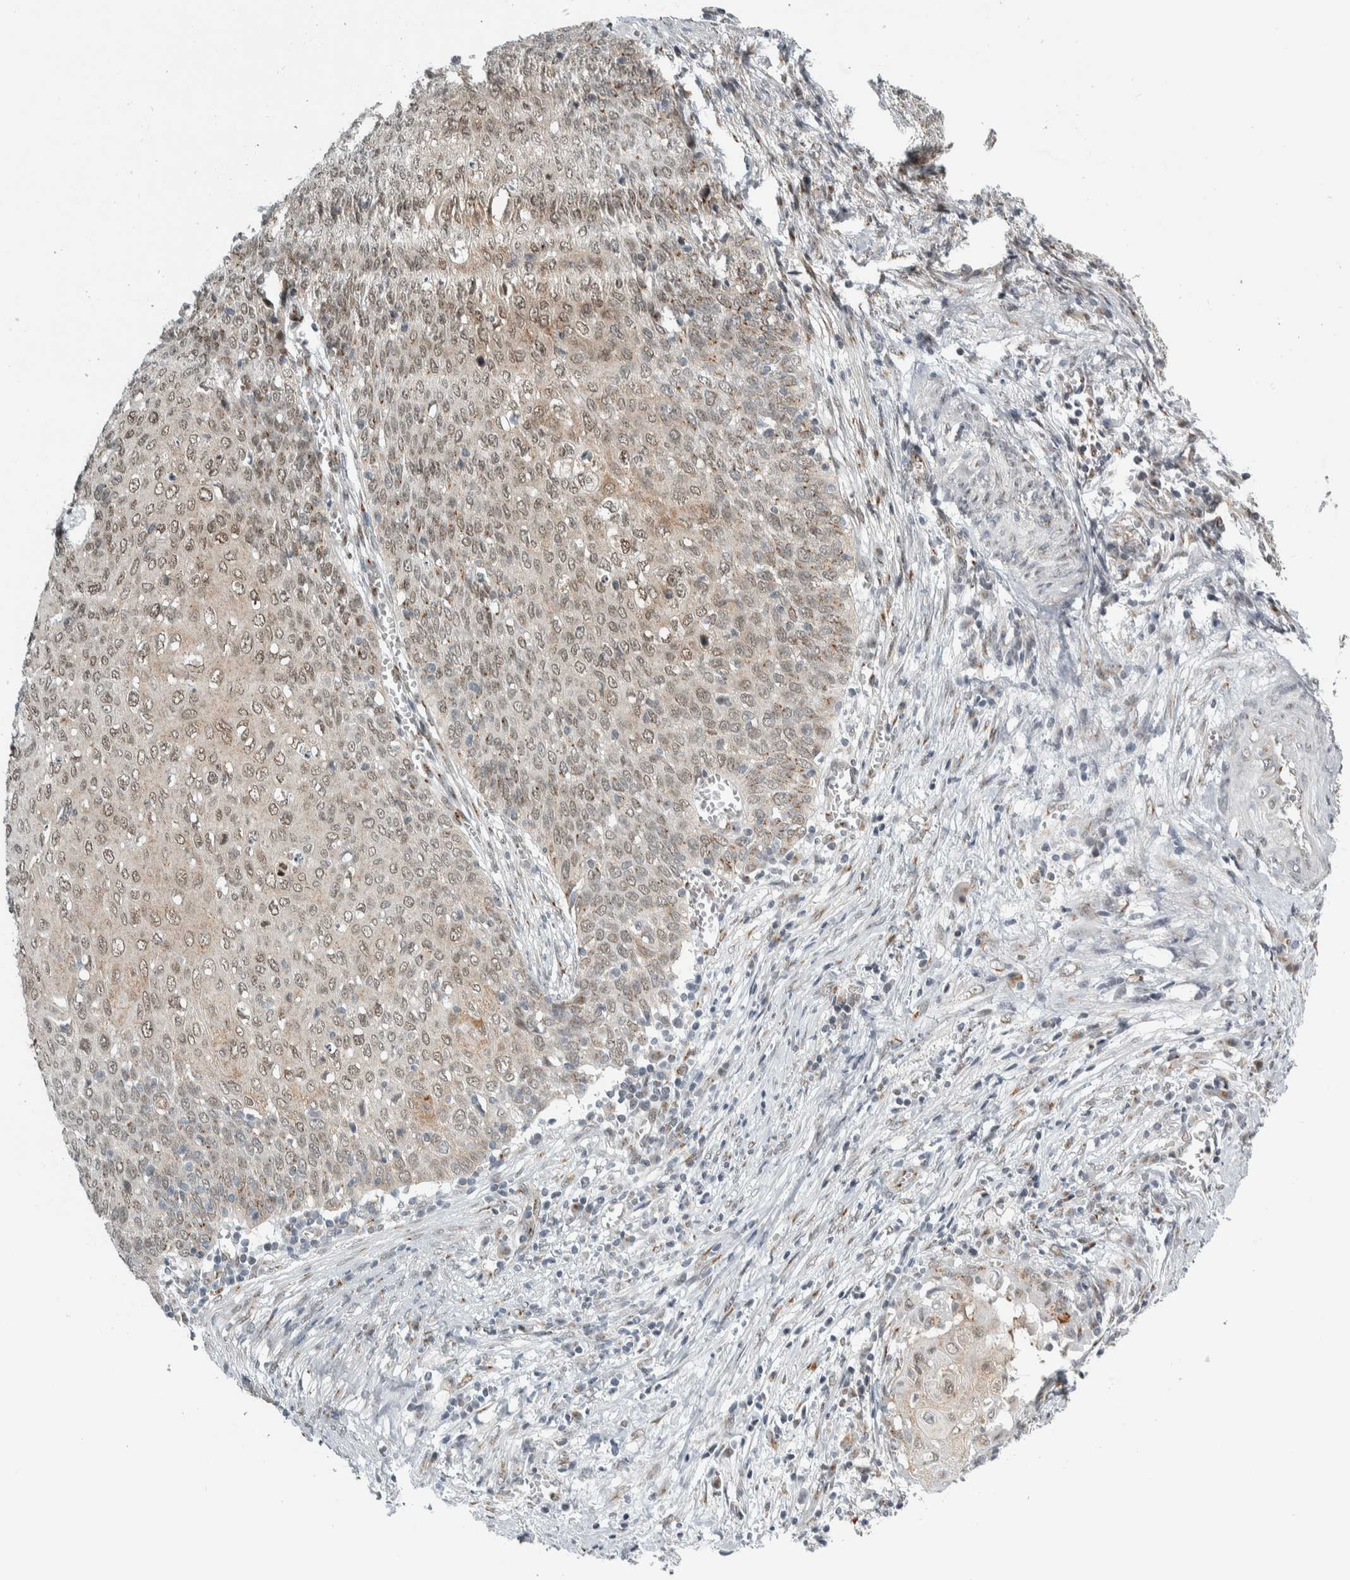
{"staining": {"intensity": "weak", "quantity": "25%-75%", "location": "cytoplasmic/membranous,nuclear"}, "tissue": "cervical cancer", "cell_type": "Tumor cells", "image_type": "cancer", "snomed": [{"axis": "morphology", "description": "Squamous cell carcinoma, NOS"}, {"axis": "topography", "description": "Cervix"}], "caption": "Approximately 25%-75% of tumor cells in human cervical squamous cell carcinoma show weak cytoplasmic/membranous and nuclear protein positivity as visualized by brown immunohistochemical staining.", "gene": "ZMYND8", "patient": {"sex": "female", "age": 39}}